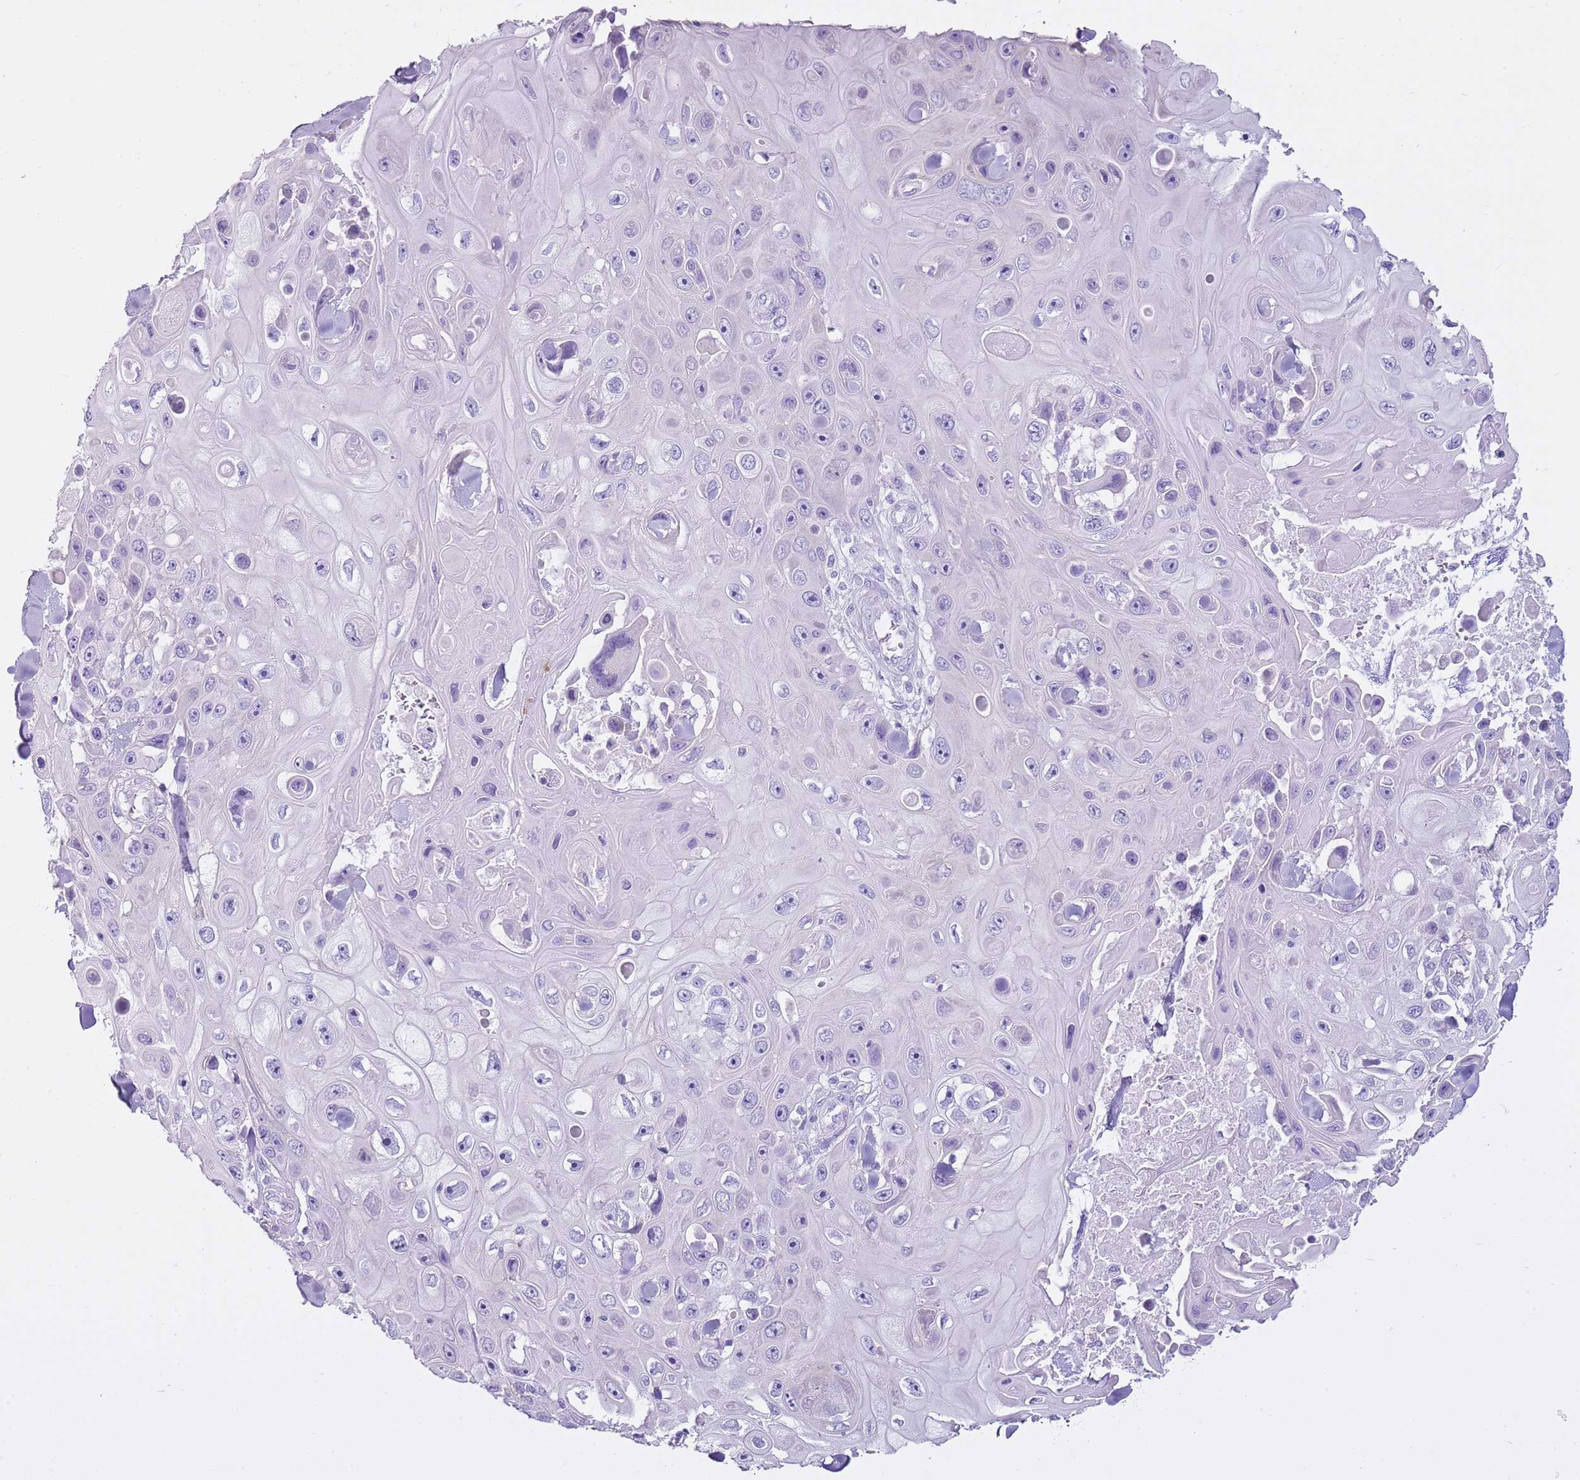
{"staining": {"intensity": "negative", "quantity": "none", "location": "none"}, "tissue": "skin cancer", "cell_type": "Tumor cells", "image_type": "cancer", "snomed": [{"axis": "morphology", "description": "Squamous cell carcinoma, NOS"}, {"axis": "topography", "description": "Skin"}], "caption": "Squamous cell carcinoma (skin) stained for a protein using IHC demonstrates no expression tumor cells.", "gene": "CD177", "patient": {"sex": "male", "age": 82}}